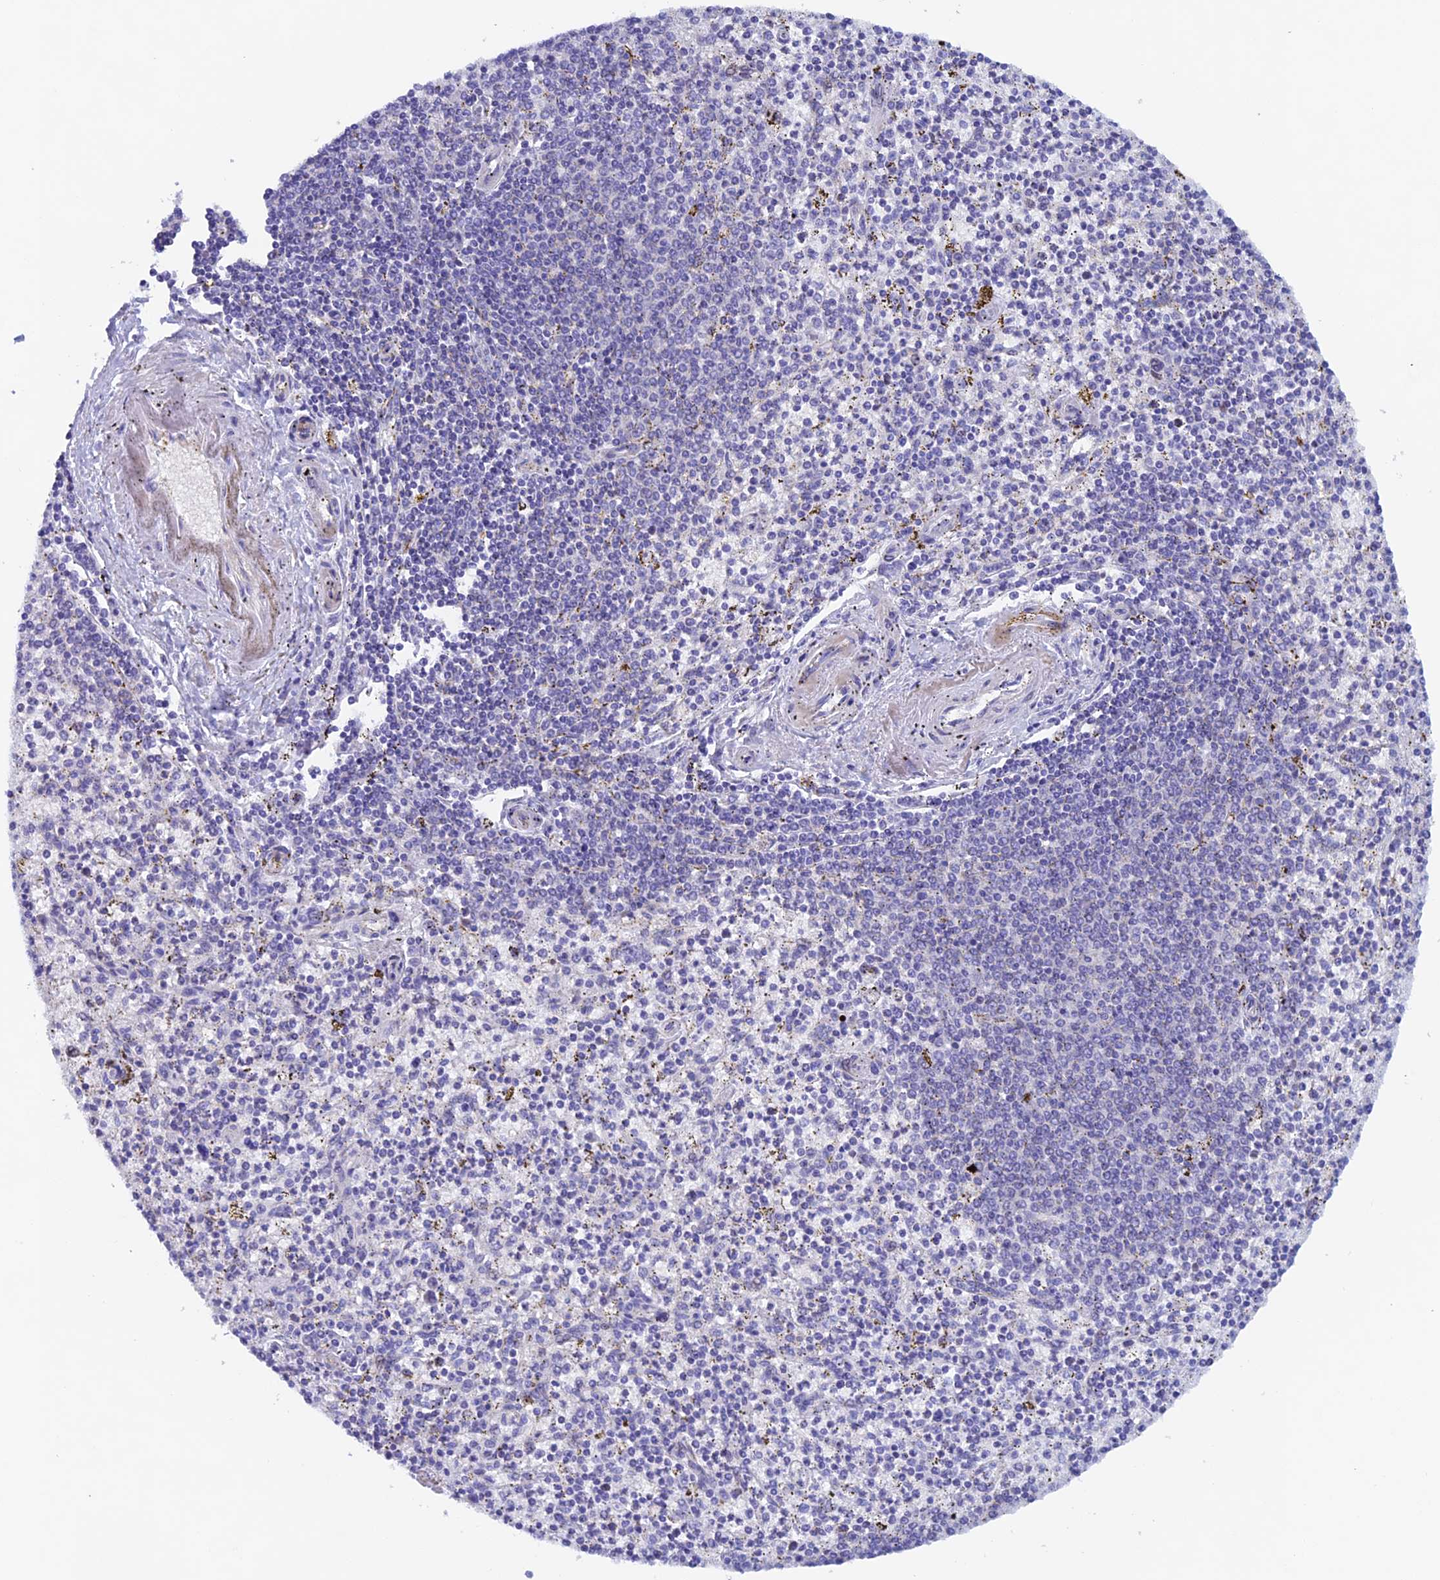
{"staining": {"intensity": "negative", "quantity": "none", "location": "none"}, "tissue": "spleen", "cell_type": "Cells in red pulp", "image_type": "normal", "snomed": [{"axis": "morphology", "description": "Normal tissue, NOS"}, {"axis": "topography", "description": "Spleen"}], "caption": "Micrograph shows no significant protein staining in cells in red pulp of normal spleen.", "gene": "PSMC3IP", "patient": {"sex": "male", "age": 72}}